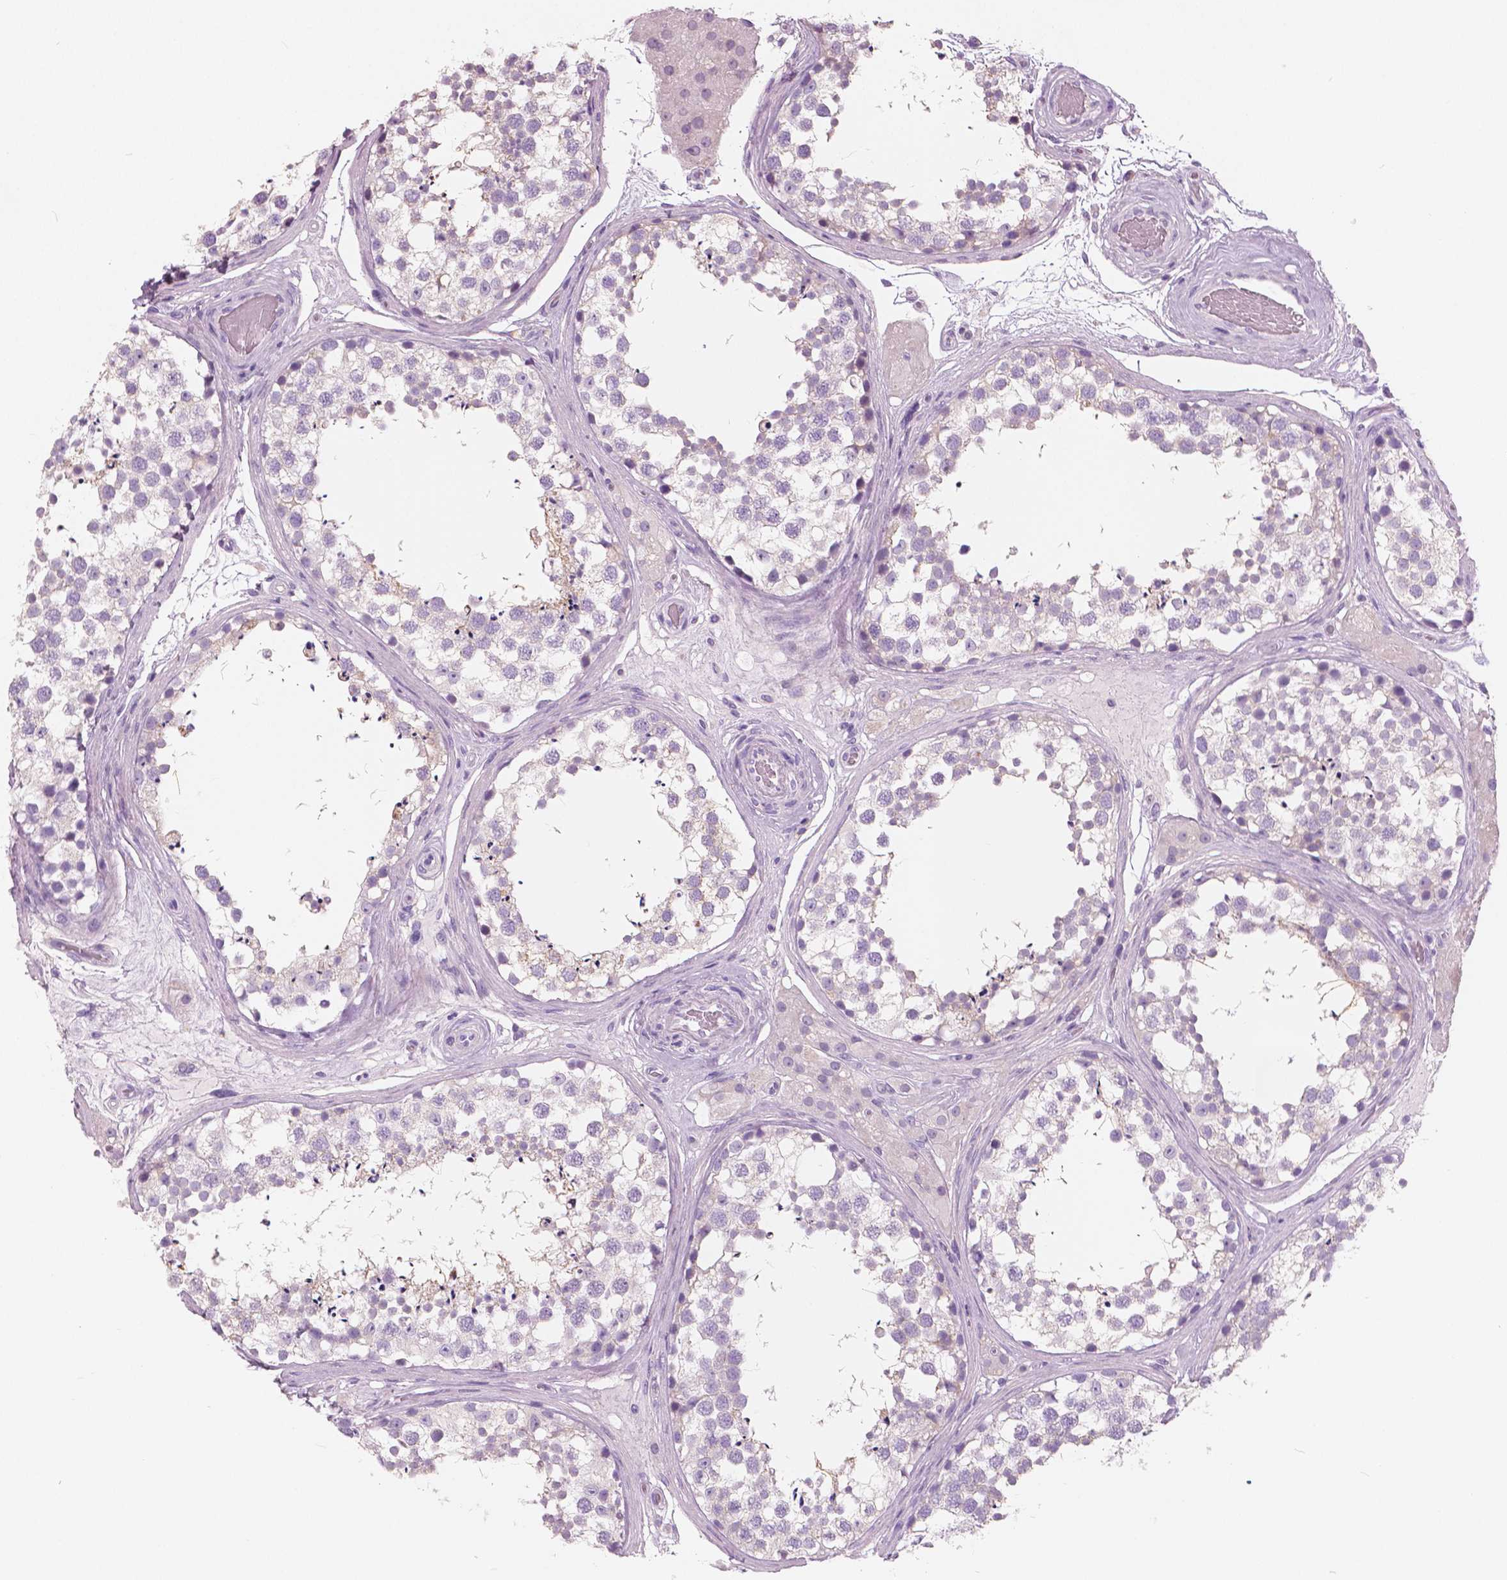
{"staining": {"intensity": "negative", "quantity": "none", "location": "none"}, "tissue": "testis", "cell_type": "Cells in seminiferous ducts", "image_type": "normal", "snomed": [{"axis": "morphology", "description": "Normal tissue, NOS"}, {"axis": "morphology", "description": "Seminoma, NOS"}, {"axis": "topography", "description": "Testis"}], "caption": "DAB immunohistochemical staining of normal testis exhibits no significant staining in cells in seminiferous ducts. The staining is performed using DAB (3,3'-diaminobenzidine) brown chromogen with nuclei counter-stained in using hematoxylin.", "gene": "CXCR2", "patient": {"sex": "male", "age": 65}}